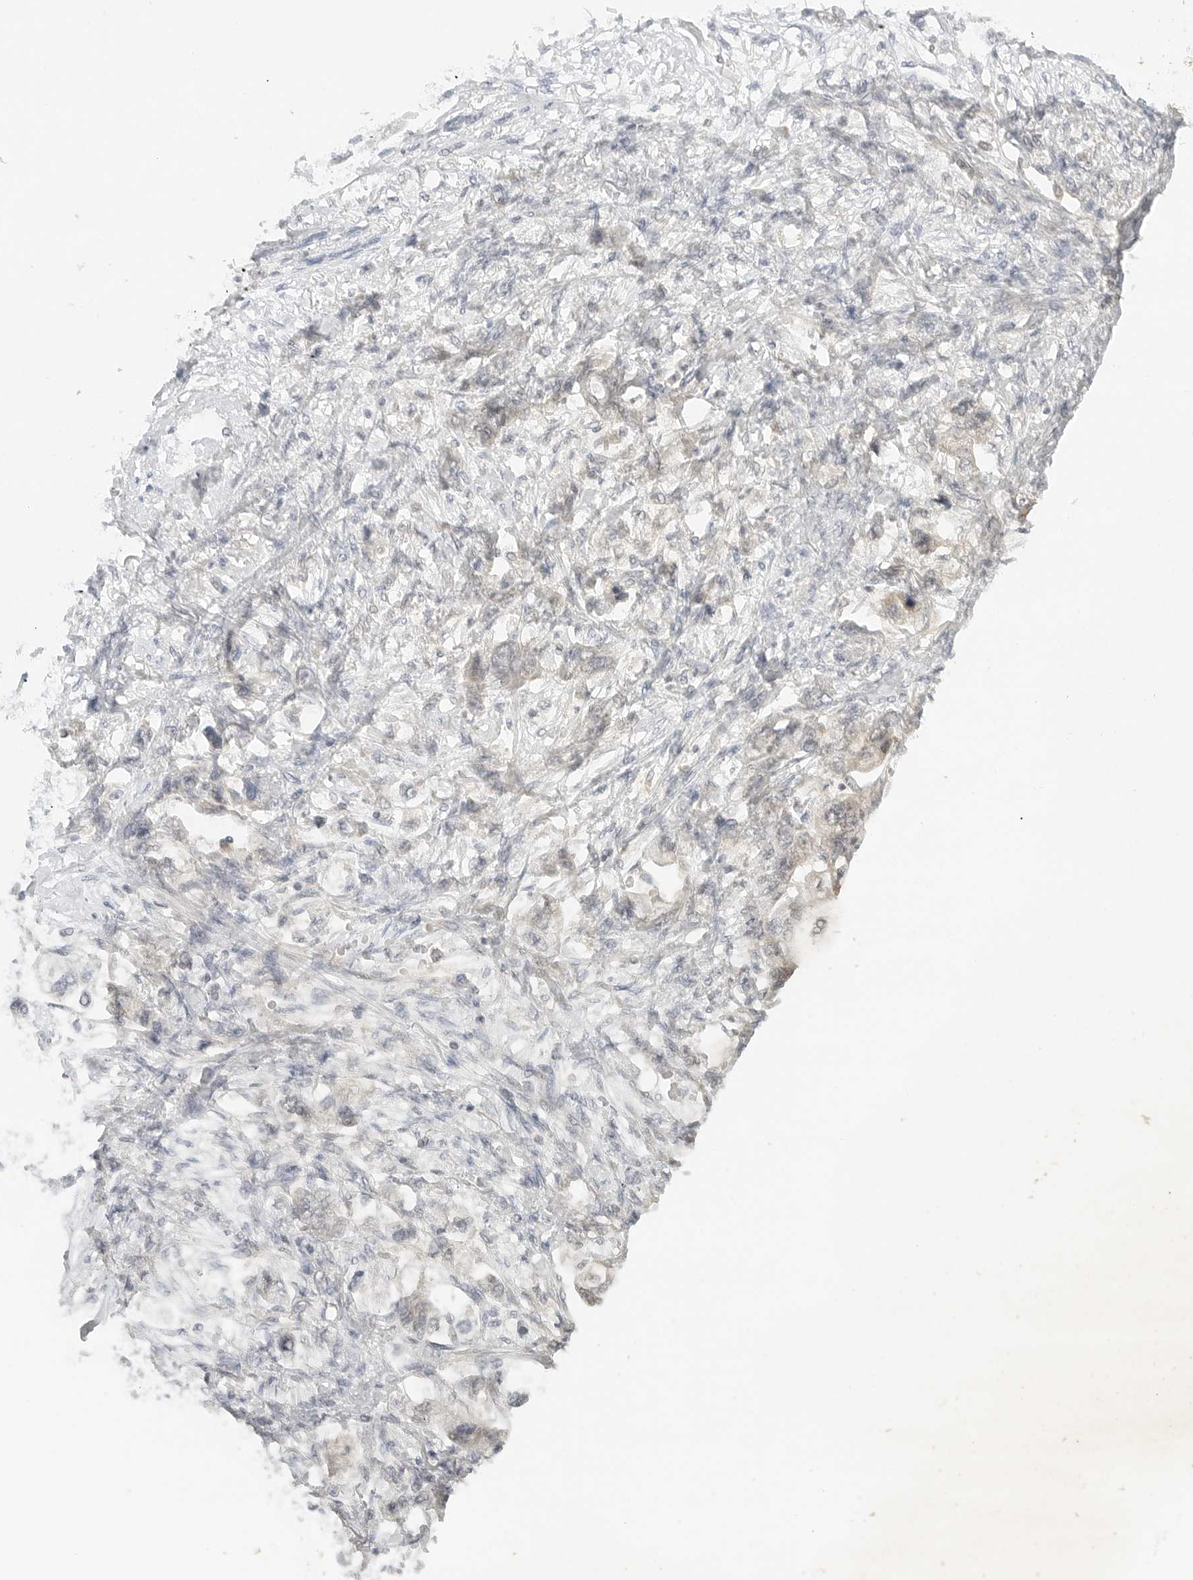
{"staining": {"intensity": "negative", "quantity": "none", "location": "none"}, "tissue": "stomach cancer", "cell_type": "Tumor cells", "image_type": "cancer", "snomed": [{"axis": "morphology", "description": "Adenocarcinoma, NOS"}, {"axis": "topography", "description": "Stomach"}], "caption": "The histopathology image shows no staining of tumor cells in adenocarcinoma (stomach).", "gene": "NEO1", "patient": {"sex": "male", "age": 62}}